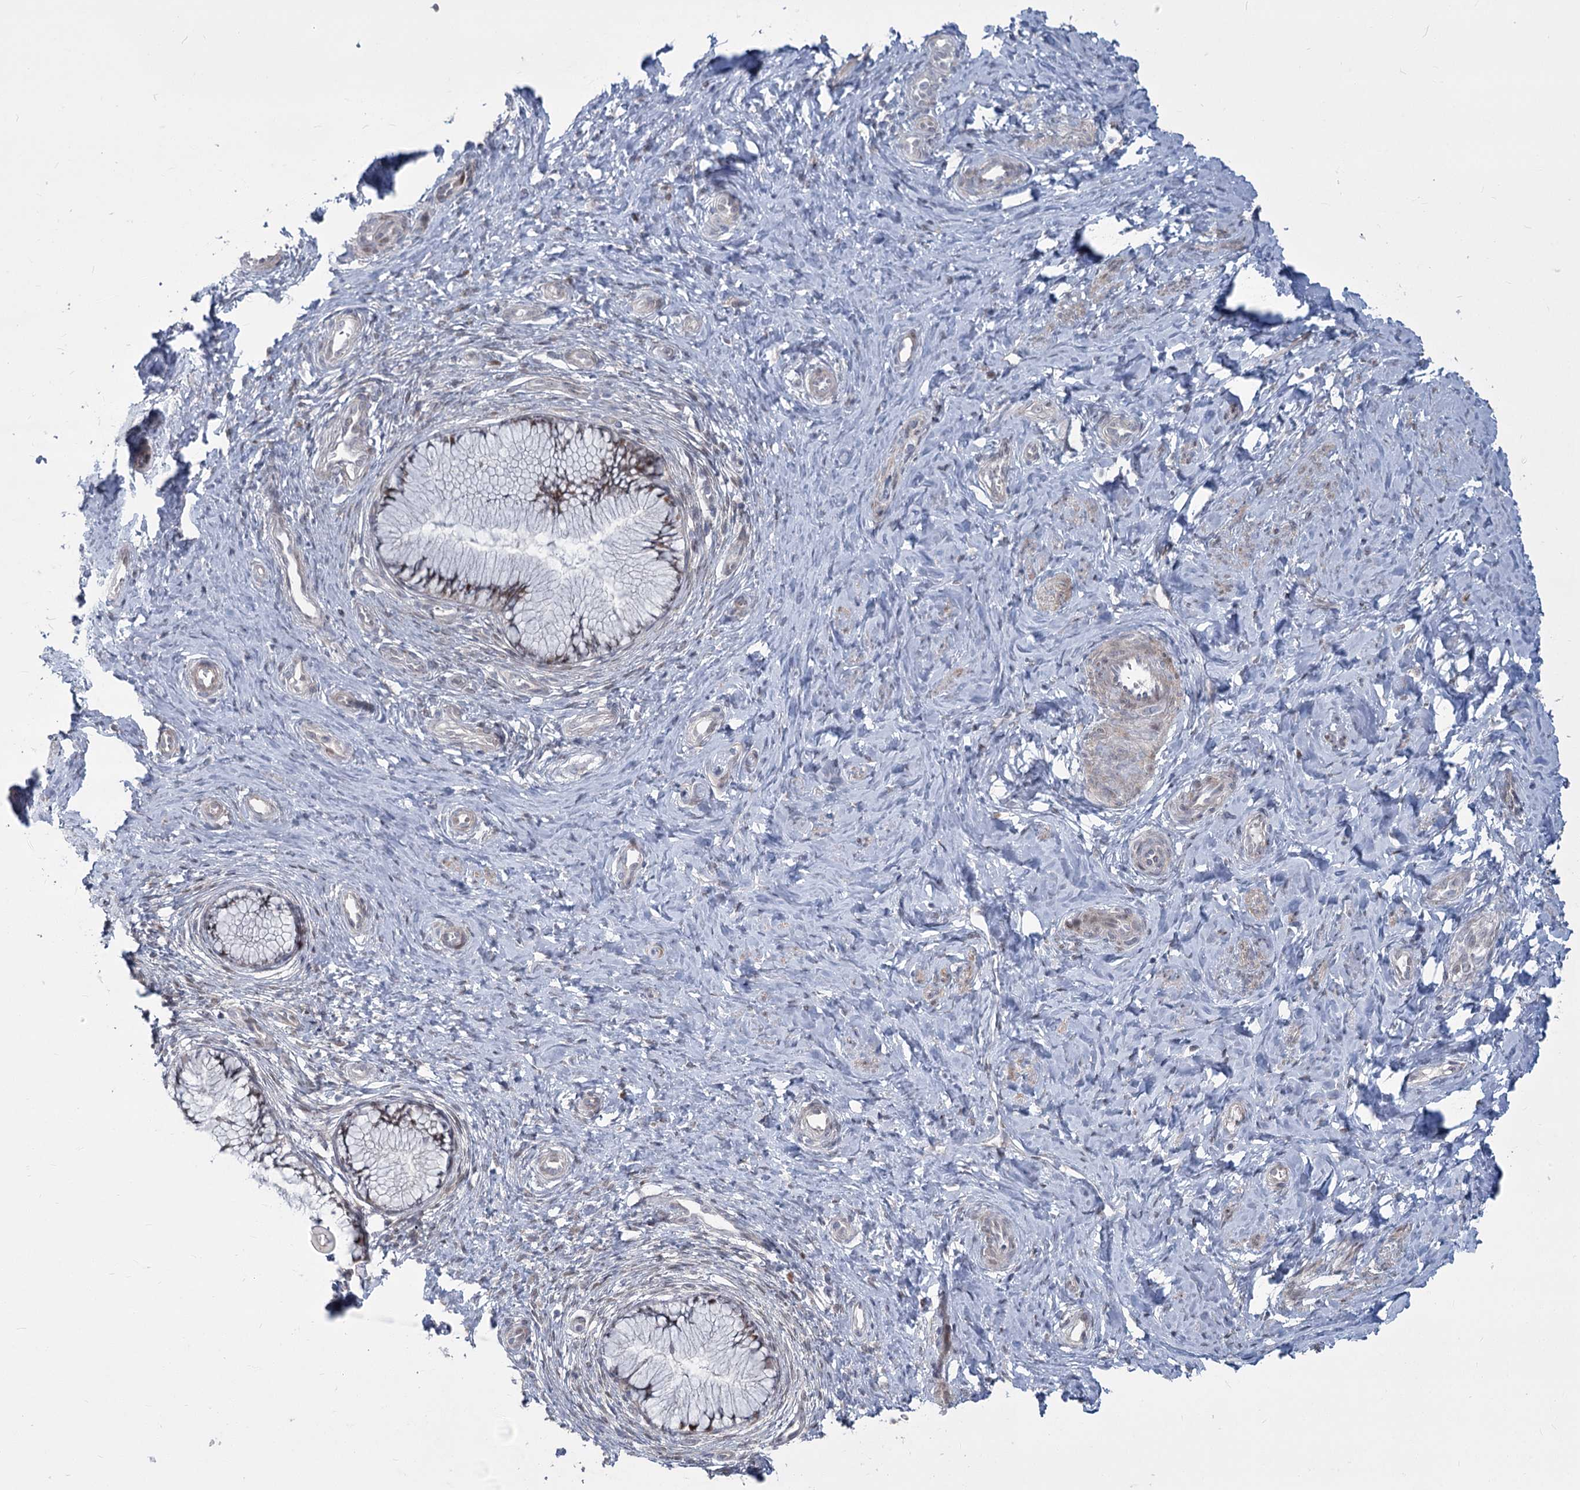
{"staining": {"intensity": "weak", "quantity": "25%-75%", "location": "nuclear"}, "tissue": "cervix", "cell_type": "Glandular cells", "image_type": "normal", "snomed": [{"axis": "morphology", "description": "Normal tissue, NOS"}, {"axis": "topography", "description": "Cervix"}], "caption": "An immunohistochemistry (IHC) photomicrograph of benign tissue is shown. Protein staining in brown shows weak nuclear positivity in cervix within glandular cells.", "gene": "ABITRAM", "patient": {"sex": "female", "age": 36}}